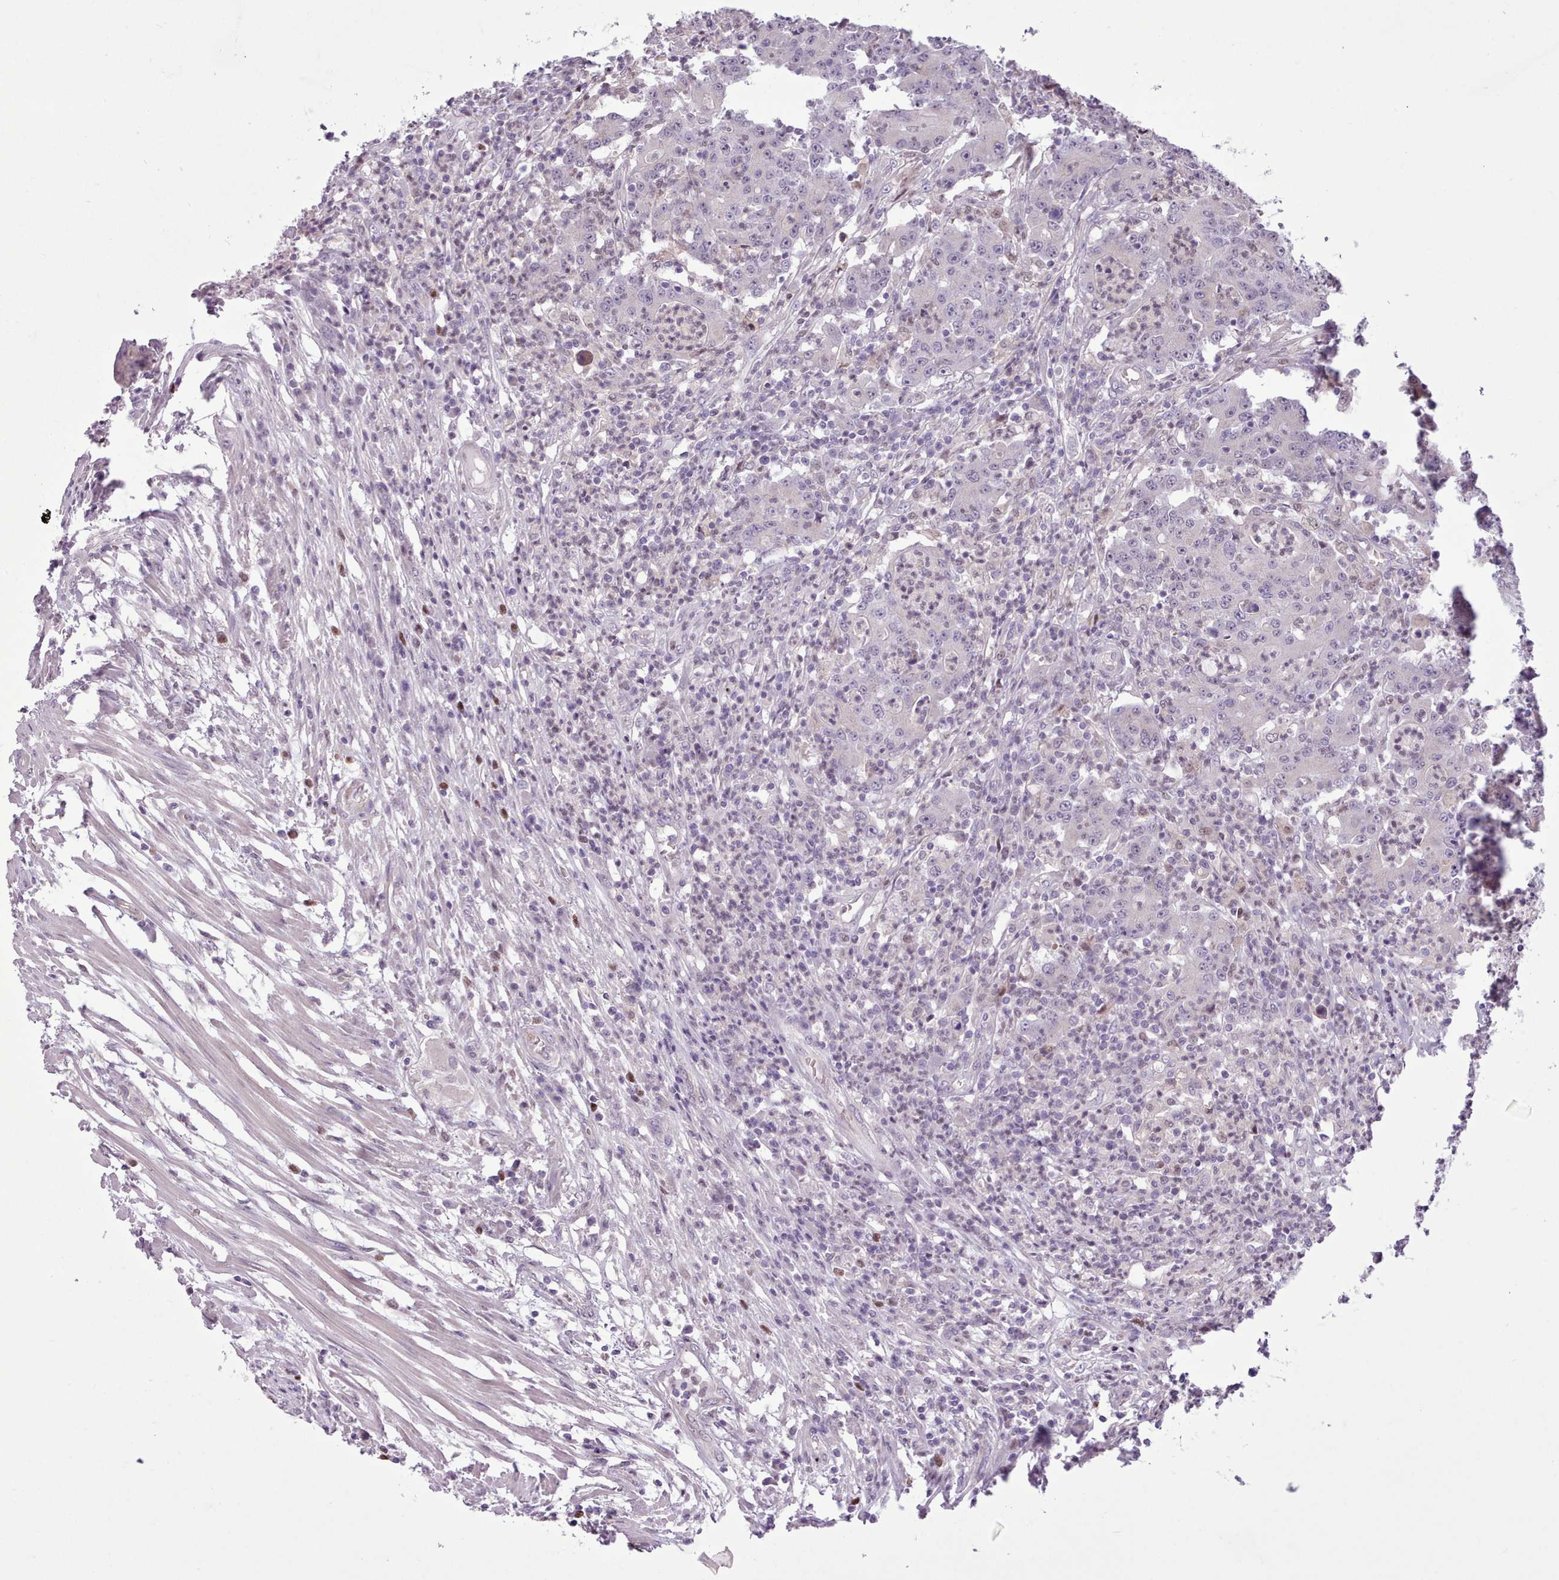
{"staining": {"intensity": "moderate", "quantity": "<25%", "location": "cytoplasmic/membranous"}, "tissue": "colorectal cancer", "cell_type": "Tumor cells", "image_type": "cancer", "snomed": [{"axis": "morphology", "description": "Adenocarcinoma, NOS"}, {"axis": "topography", "description": "Colon"}], "caption": "An immunohistochemistry (IHC) image of tumor tissue is shown. Protein staining in brown highlights moderate cytoplasmic/membranous positivity in colorectal cancer (adenocarcinoma) within tumor cells.", "gene": "SLURP1", "patient": {"sex": "male", "age": 83}}